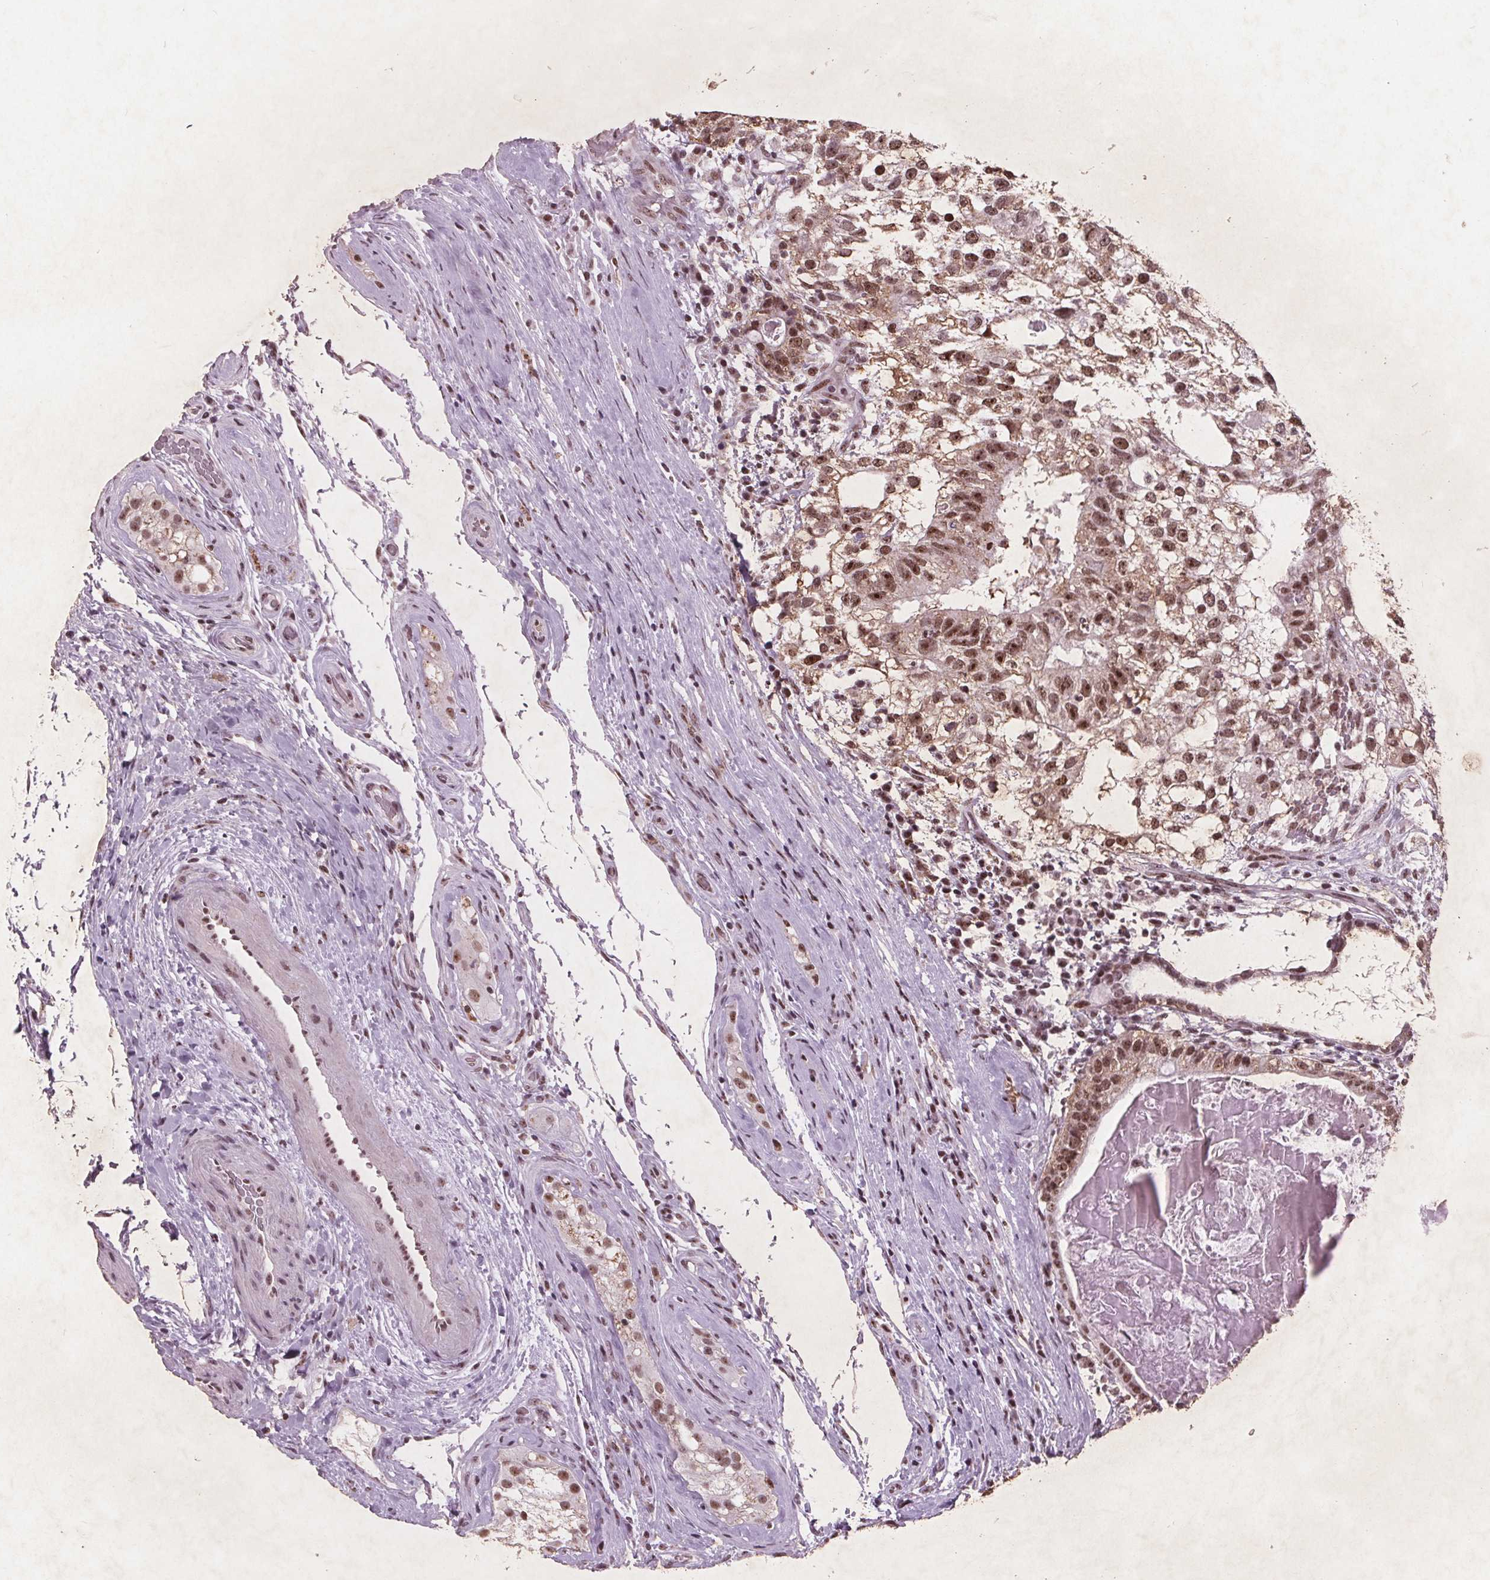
{"staining": {"intensity": "moderate", "quantity": ">75%", "location": "nuclear"}, "tissue": "testis cancer", "cell_type": "Tumor cells", "image_type": "cancer", "snomed": [{"axis": "morphology", "description": "Seminoma, NOS"}, {"axis": "morphology", "description": "Carcinoma, Embryonal, NOS"}, {"axis": "topography", "description": "Testis"}], "caption": "A high-resolution histopathology image shows immunohistochemistry staining of testis cancer, which reveals moderate nuclear expression in about >75% of tumor cells.", "gene": "RPS6KA2", "patient": {"sex": "male", "age": 41}}